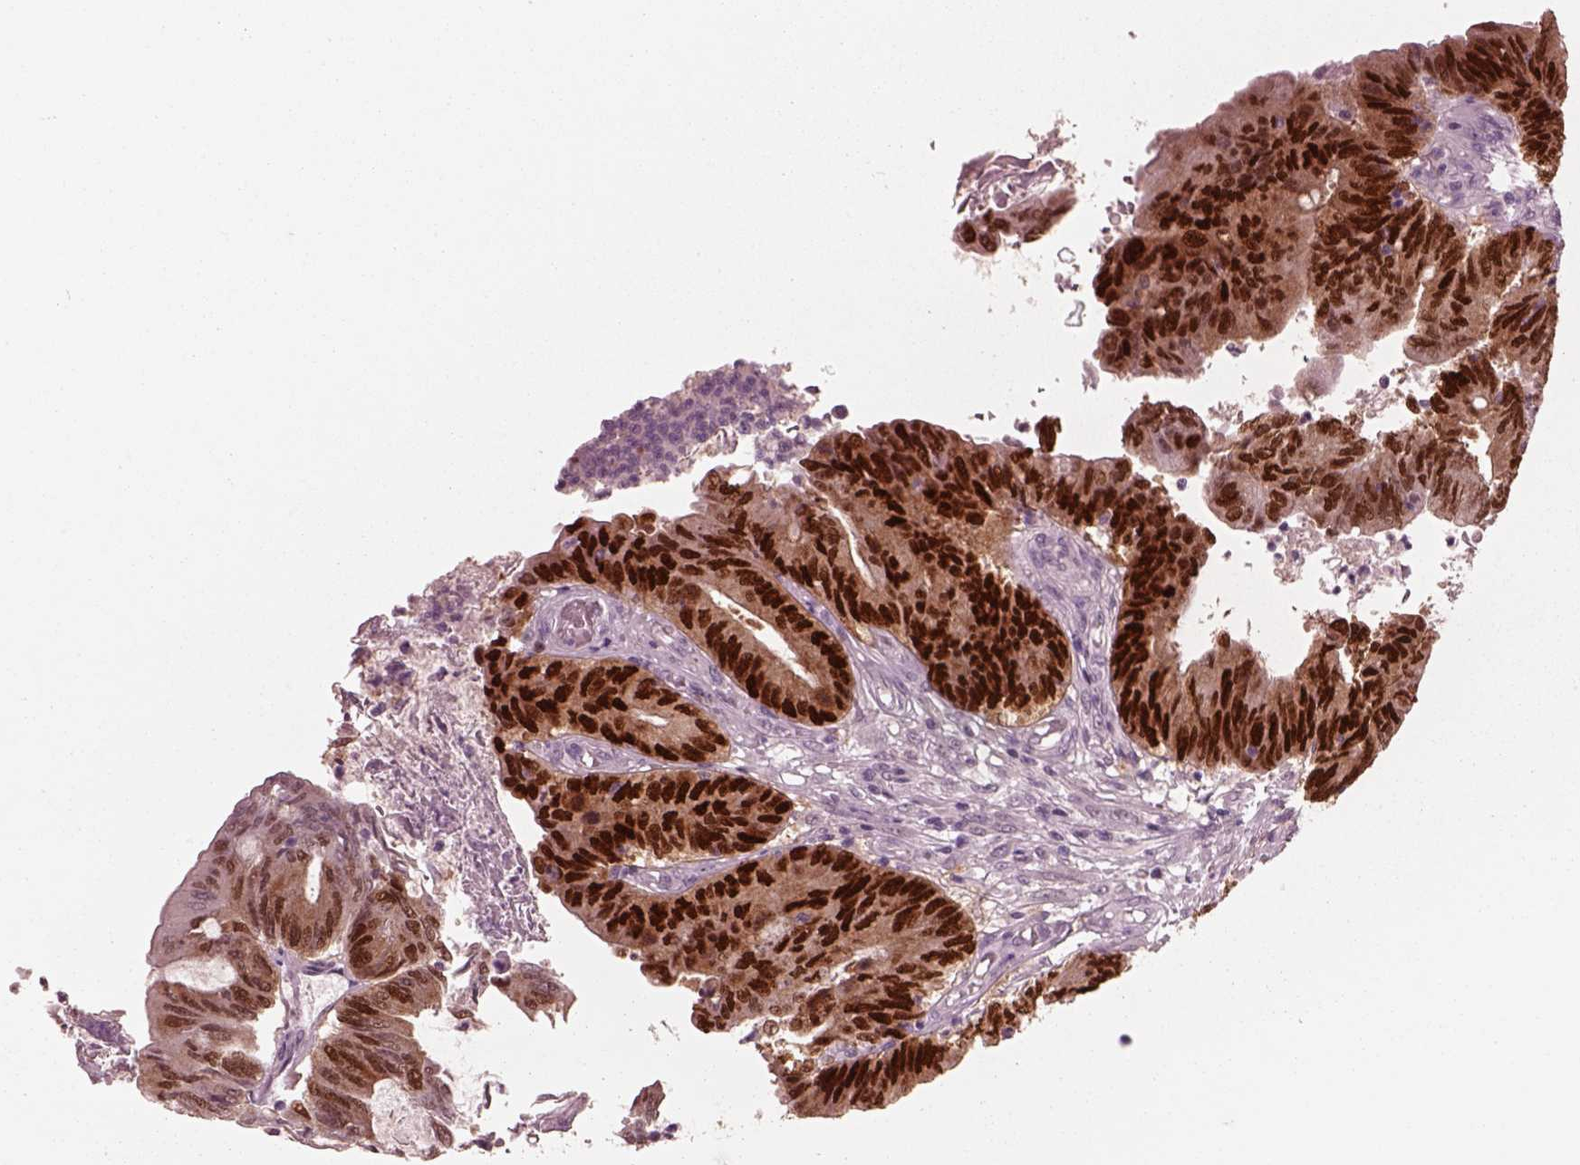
{"staining": {"intensity": "strong", "quantity": ">75%", "location": "nuclear"}, "tissue": "colorectal cancer", "cell_type": "Tumor cells", "image_type": "cancer", "snomed": [{"axis": "morphology", "description": "Adenocarcinoma, NOS"}, {"axis": "topography", "description": "Colon"}], "caption": "Colorectal adenocarcinoma stained with a brown dye demonstrates strong nuclear positive positivity in about >75% of tumor cells.", "gene": "SOX9", "patient": {"sex": "female", "age": 70}}